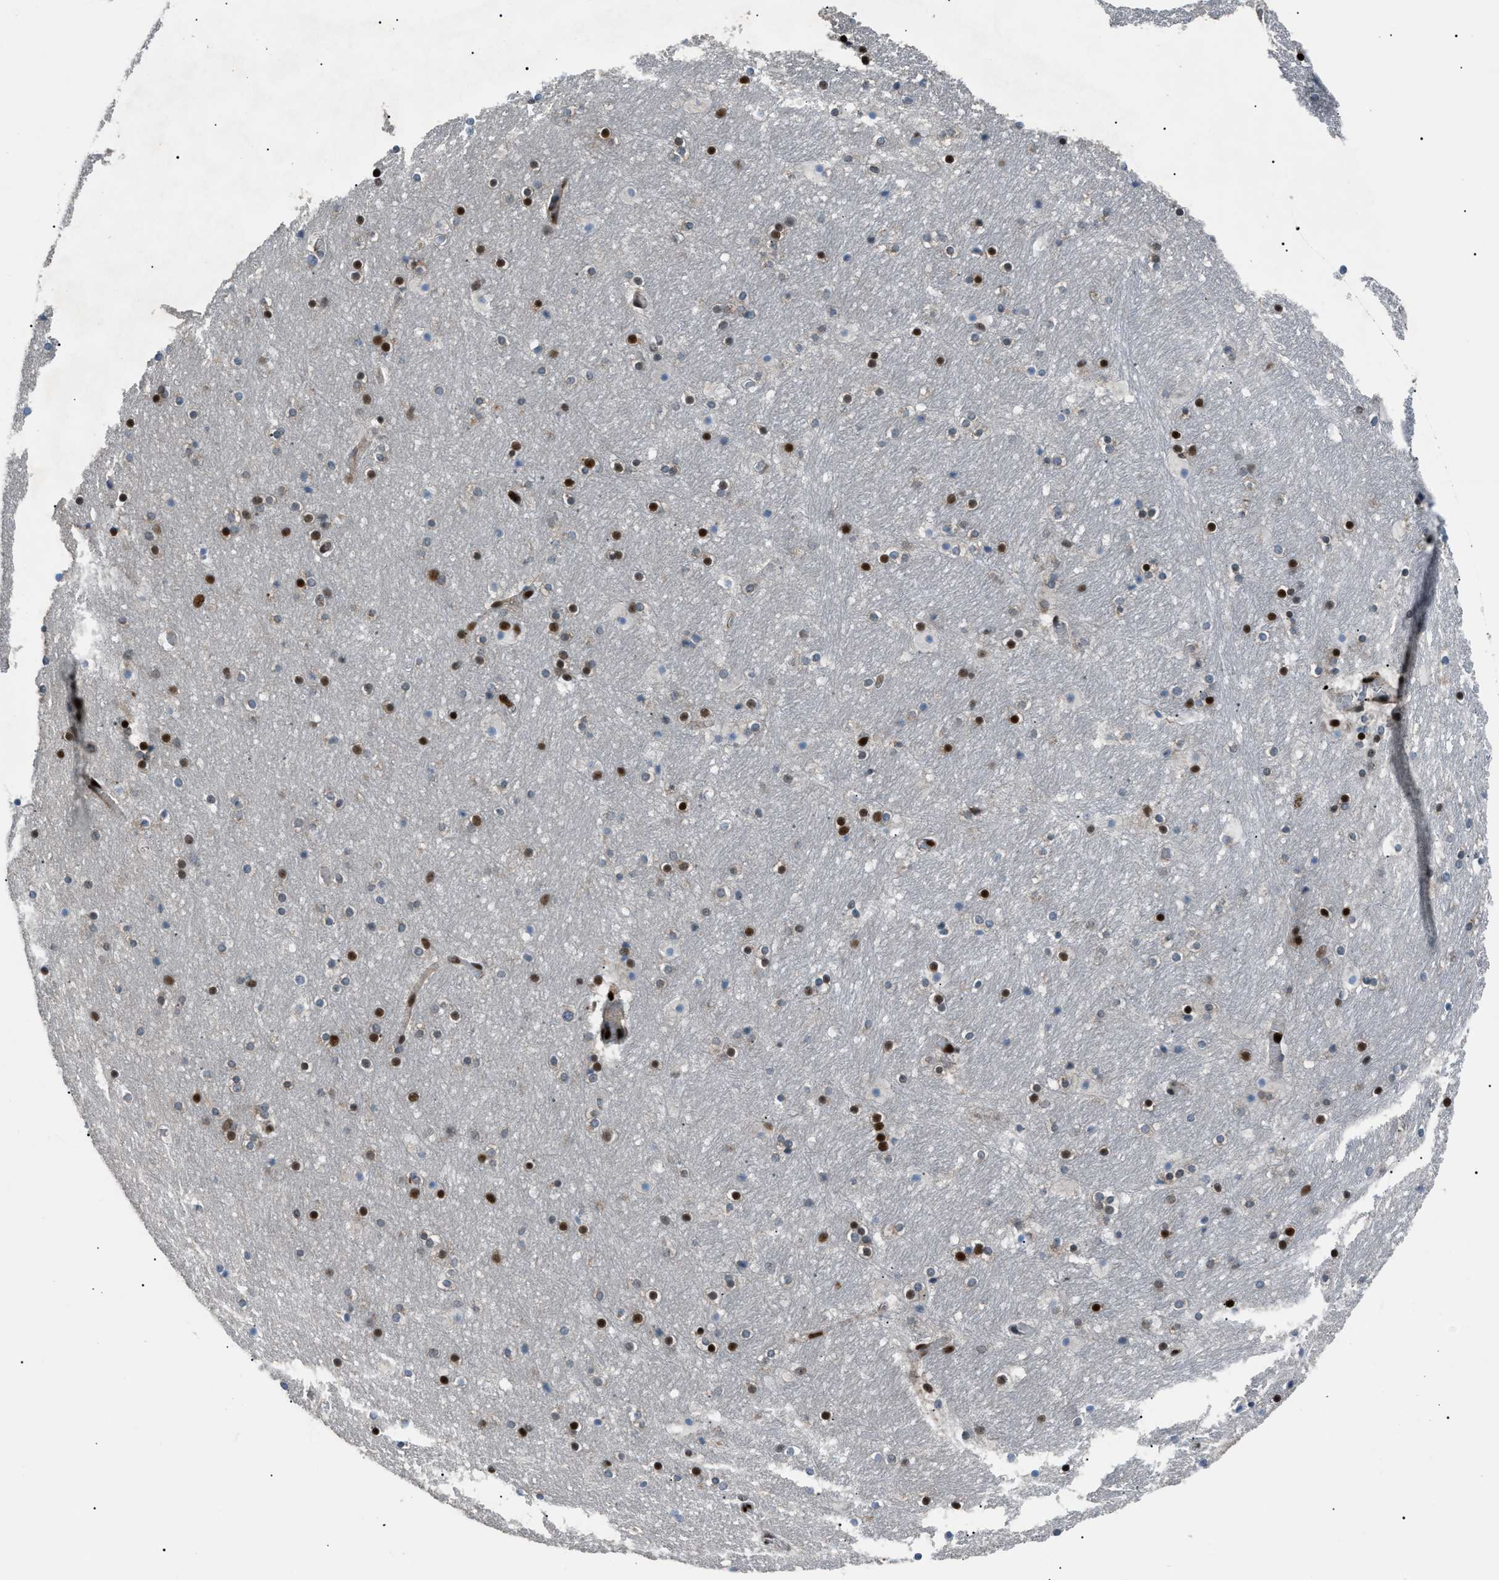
{"staining": {"intensity": "strong", "quantity": "25%-75%", "location": "nuclear"}, "tissue": "hippocampus", "cell_type": "Glial cells", "image_type": "normal", "snomed": [{"axis": "morphology", "description": "Normal tissue, NOS"}, {"axis": "topography", "description": "Hippocampus"}], "caption": "This micrograph exhibits immunohistochemistry staining of benign hippocampus, with high strong nuclear staining in approximately 25%-75% of glial cells.", "gene": "PRKX", "patient": {"sex": "male", "age": 45}}